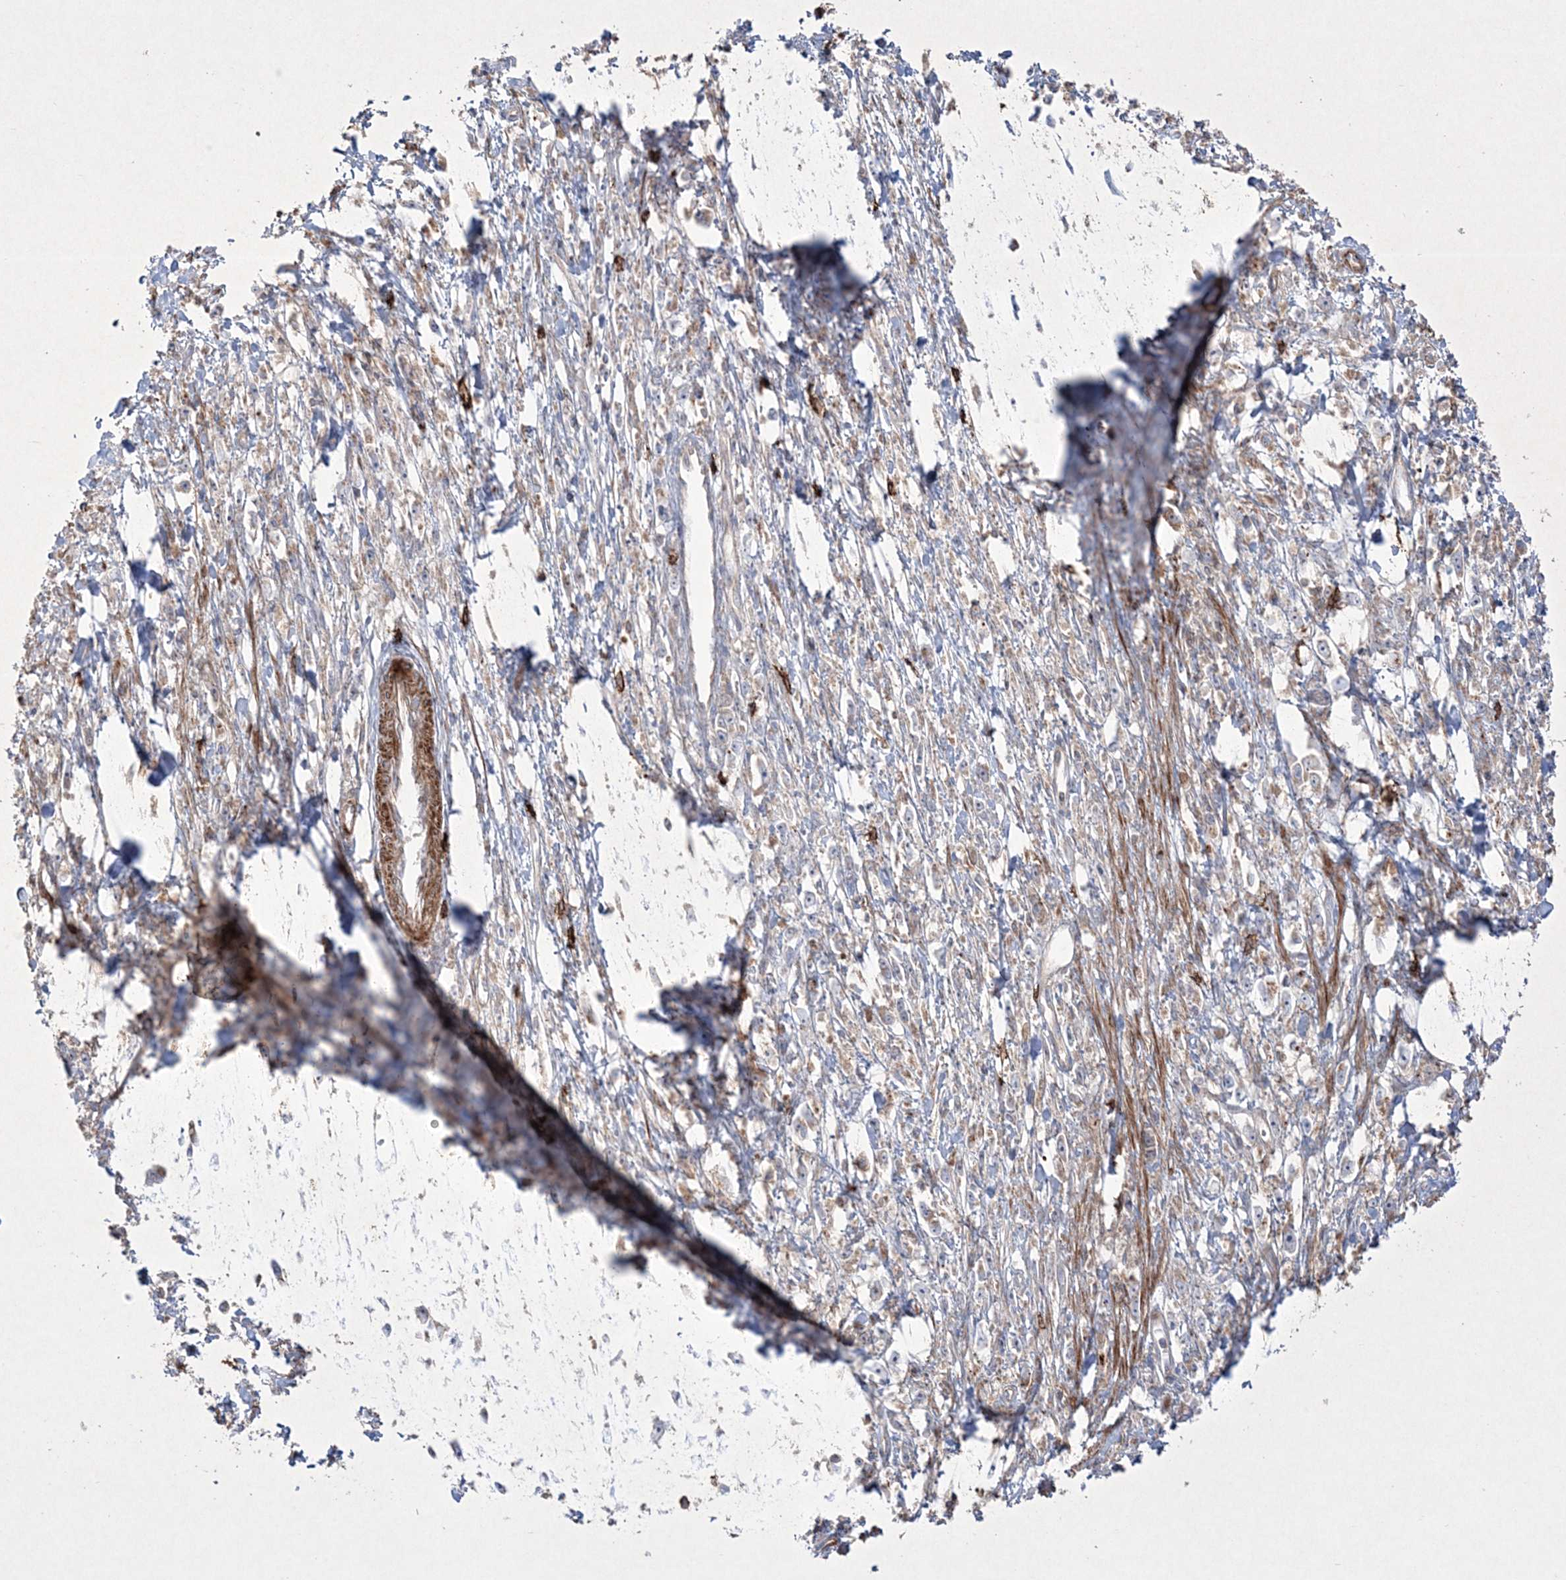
{"staining": {"intensity": "moderate", "quantity": "25%-75%", "location": "cytoplasmic/membranous"}, "tissue": "stomach cancer", "cell_type": "Tumor cells", "image_type": "cancer", "snomed": [{"axis": "morphology", "description": "Adenocarcinoma, NOS"}, {"axis": "topography", "description": "Stomach"}], "caption": "IHC photomicrograph of human stomach cancer stained for a protein (brown), which reveals medium levels of moderate cytoplasmic/membranous staining in about 25%-75% of tumor cells.", "gene": "RICTOR", "patient": {"sex": "female", "age": 59}}